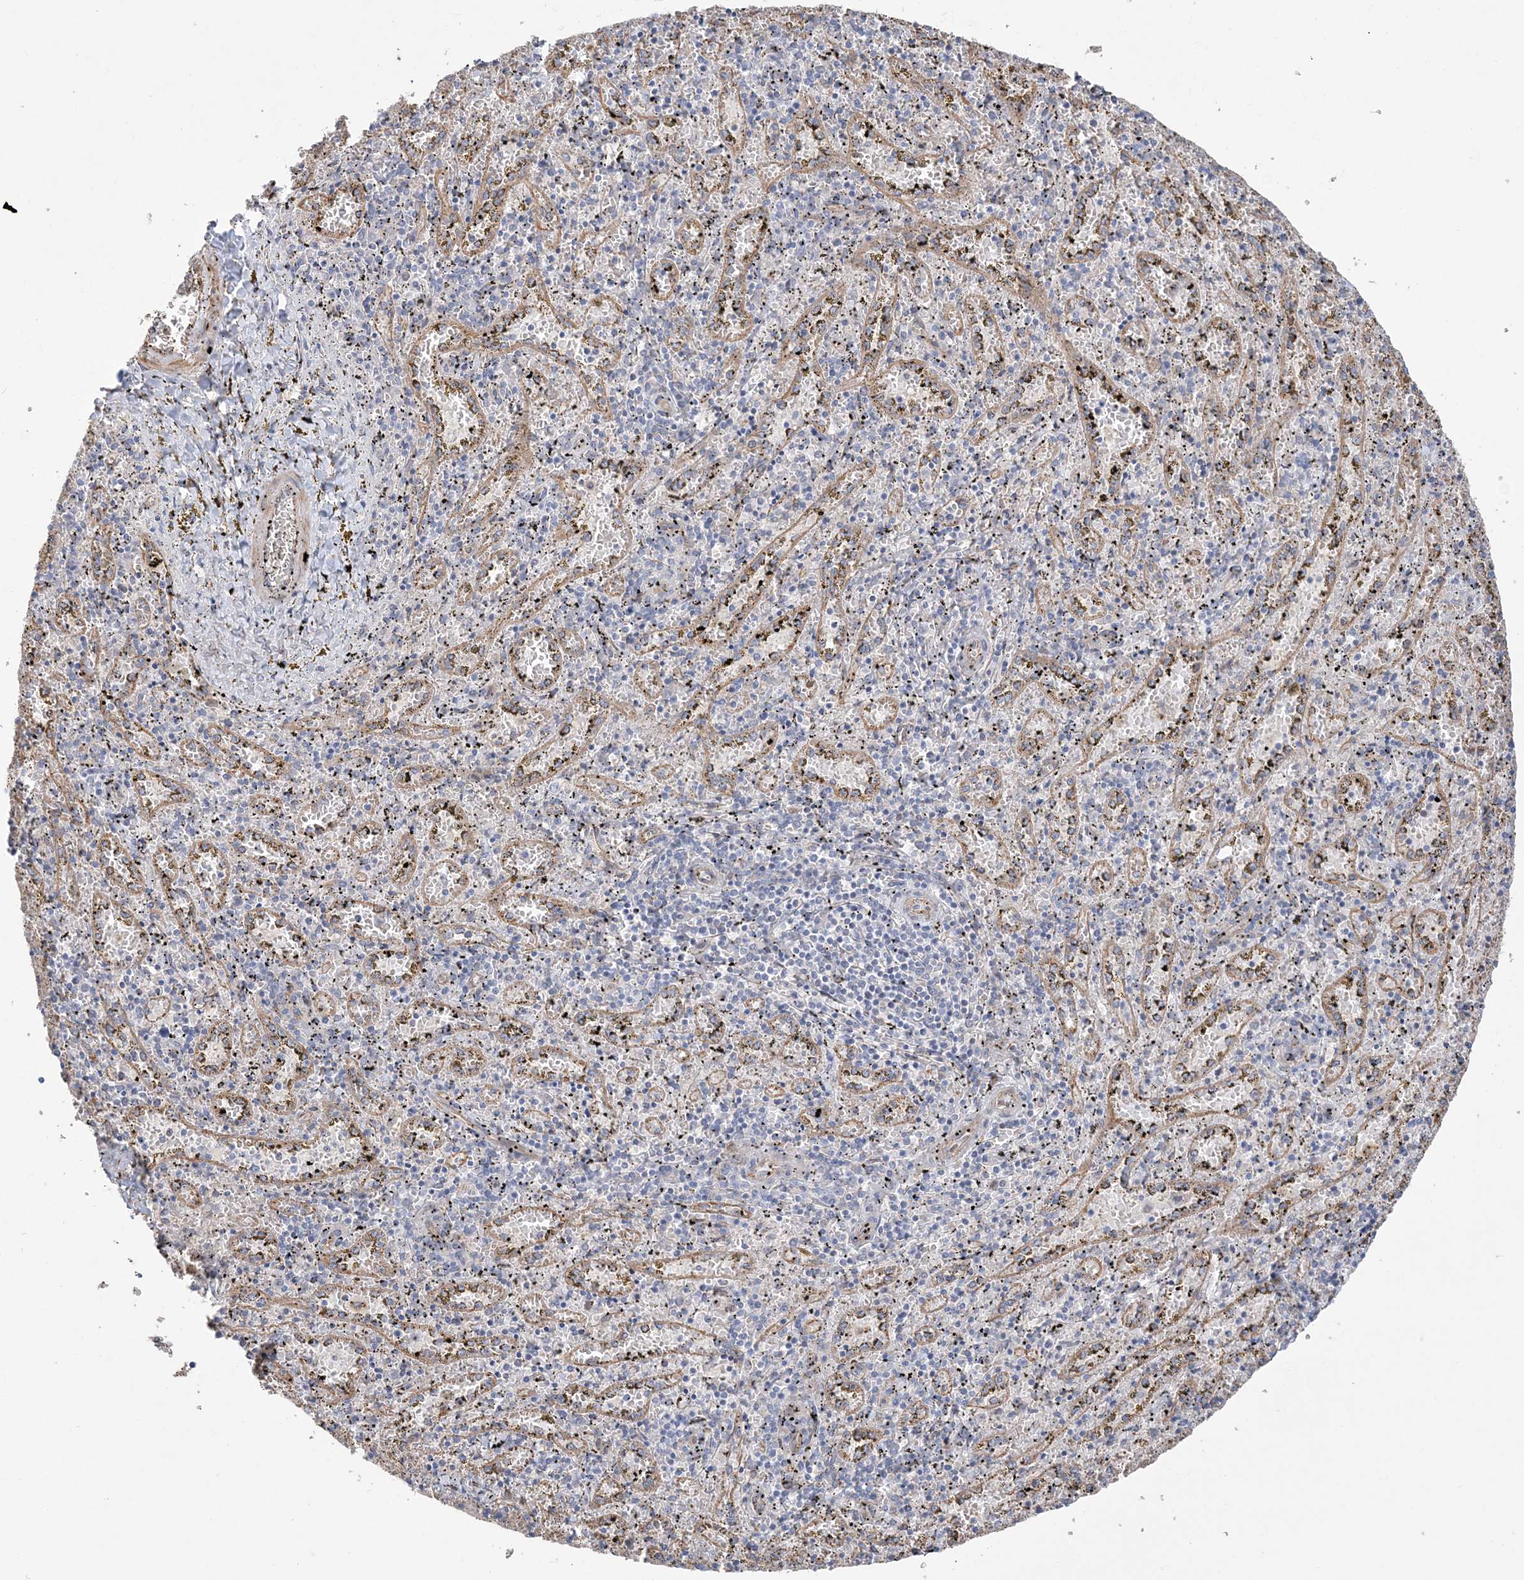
{"staining": {"intensity": "negative", "quantity": "none", "location": "none"}, "tissue": "spleen", "cell_type": "Cells in red pulp", "image_type": "normal", "snomed": [{"axis": "morphology", "description": "Normal tissue, NOS"}, {"axis": "topography", "description": "Spleen"}], "caption": "Immunohistochemistry image of benign spleen stained for a protein (brown), which demonstrates no staining in cells in red pulp. The staining is performed using DAB brown chromogen with nuclei counter-stained in using hematoxylin.", "gene": "ZNF821", "patient": {"sex": "male", "age": 11}}